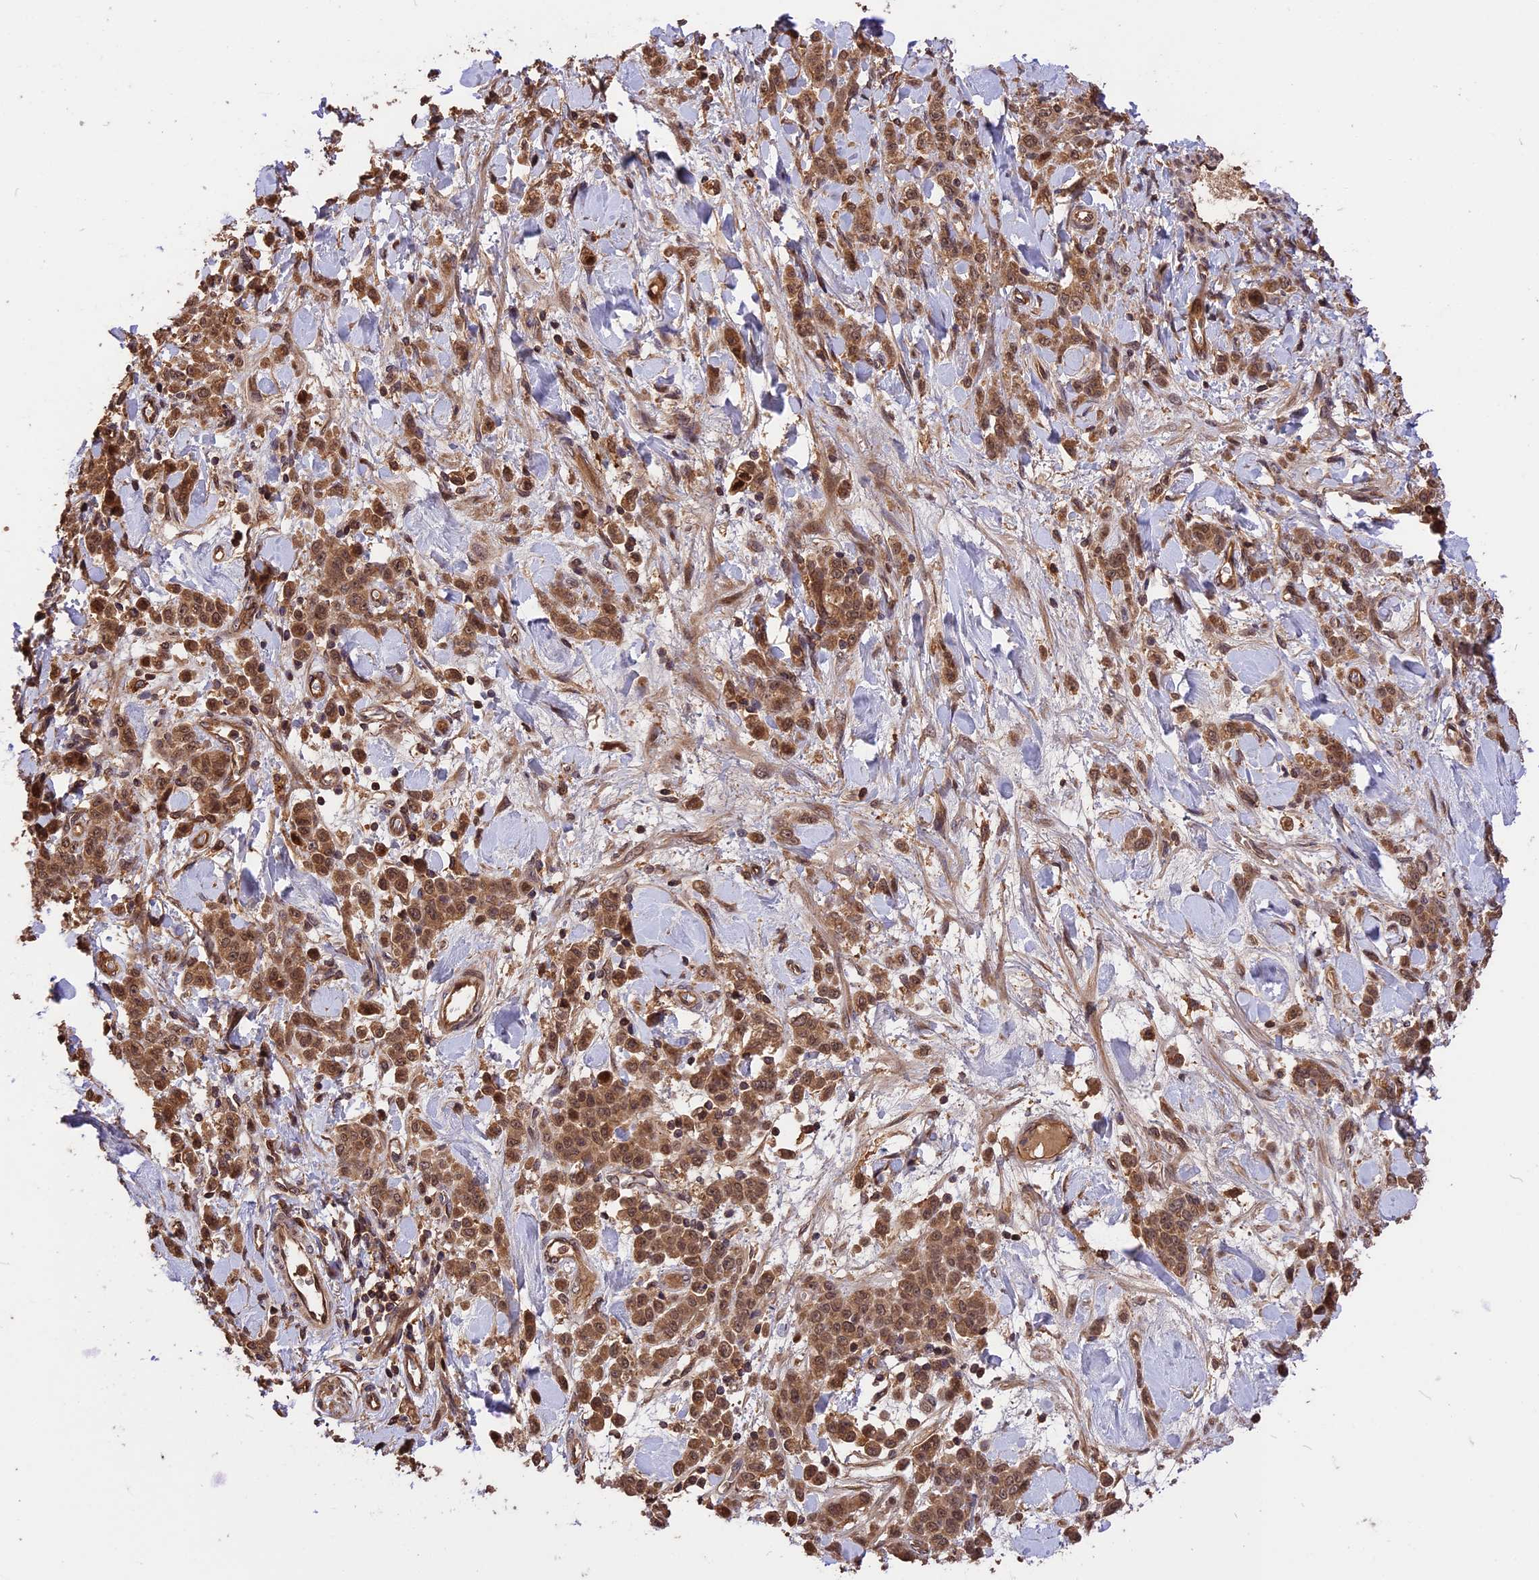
{"staining": {"intensity": "moderate", "quantity": ">75%", "location": "cytoplasmic/membranous,nuclear"}, "tissue": "stomach cancer", "cell_type": "Tumor cells", "image_type": "cancer", "snomed": [{"axis": "morphology", "description": "Normal tissue, NOS"}, {"axis": "morphology", "description": "Adenocarcinoma, NOS"}, {"axis": "topography", "description": "Stomach"}], "caption": "Protein staining shows moderate cytoplasmic/membranous and nuclear positivity in about >75% of tumor cells in stomach cancer (adenocarcinoma).", "gene": "ESCO1", "patient": {"sex": "male", "age": 82}}